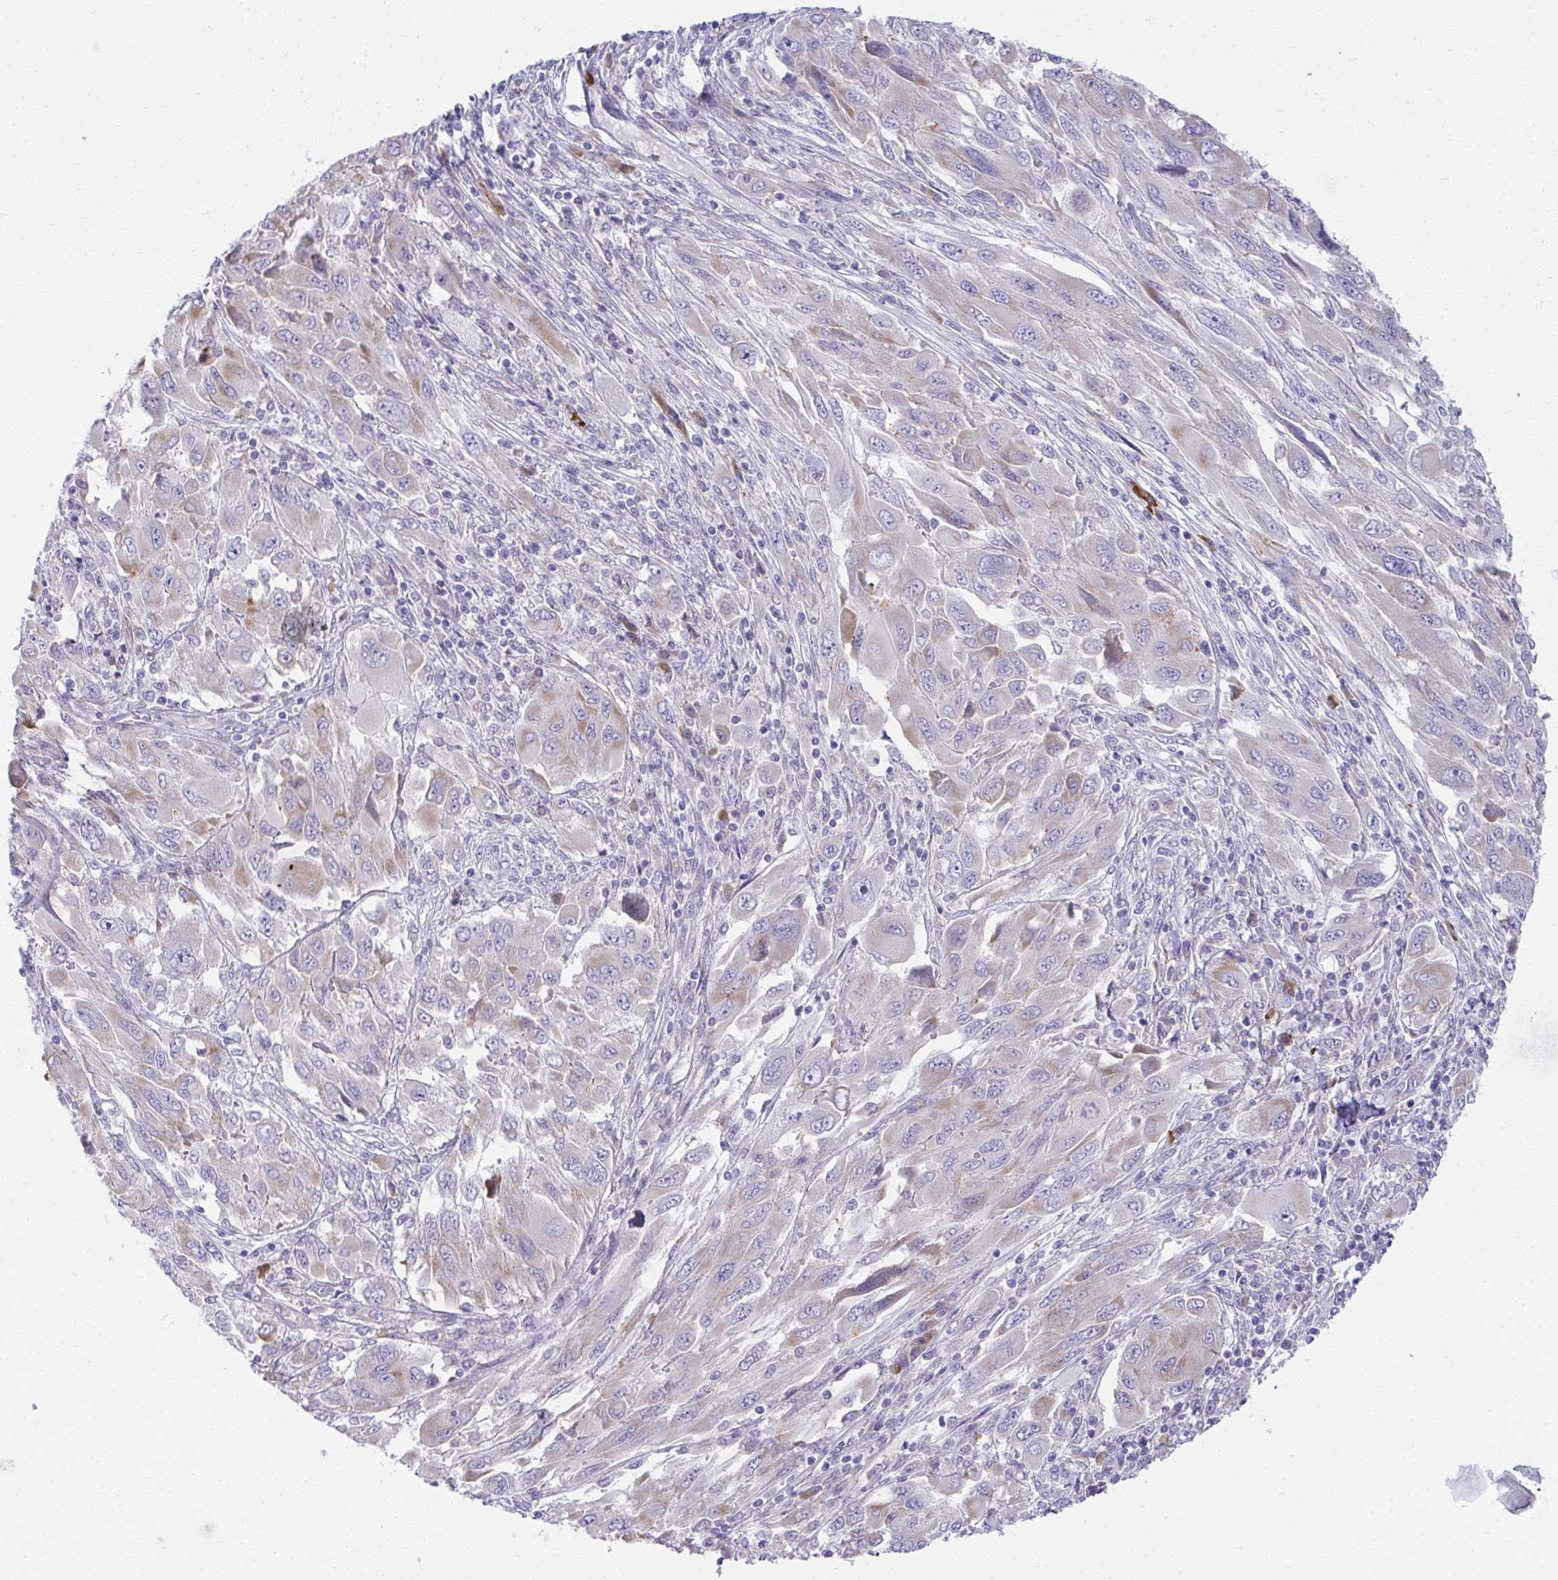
{"staining": {"intensity": "weak", "quantity": "<25%", "location": "cytoplasmic/membranous"}, "tissue": "melanoma", "cell_type": "Tumor cells", "image_type": "cancer", "snomed": [{"axis": "morphology", "description": "Malignant melanoma, NOS"}, {"axis": "topography", "description": "Skin"}], "caption": "Immunohistochemistry photomicrograph of neoplastic tissue: human melanoma stained with DAB (3,3'-diaminobenzidine) displays no significant protein expression in tumor cells.", "gene": "FASLG", "patient": {"sex": "female", "age": 91}}